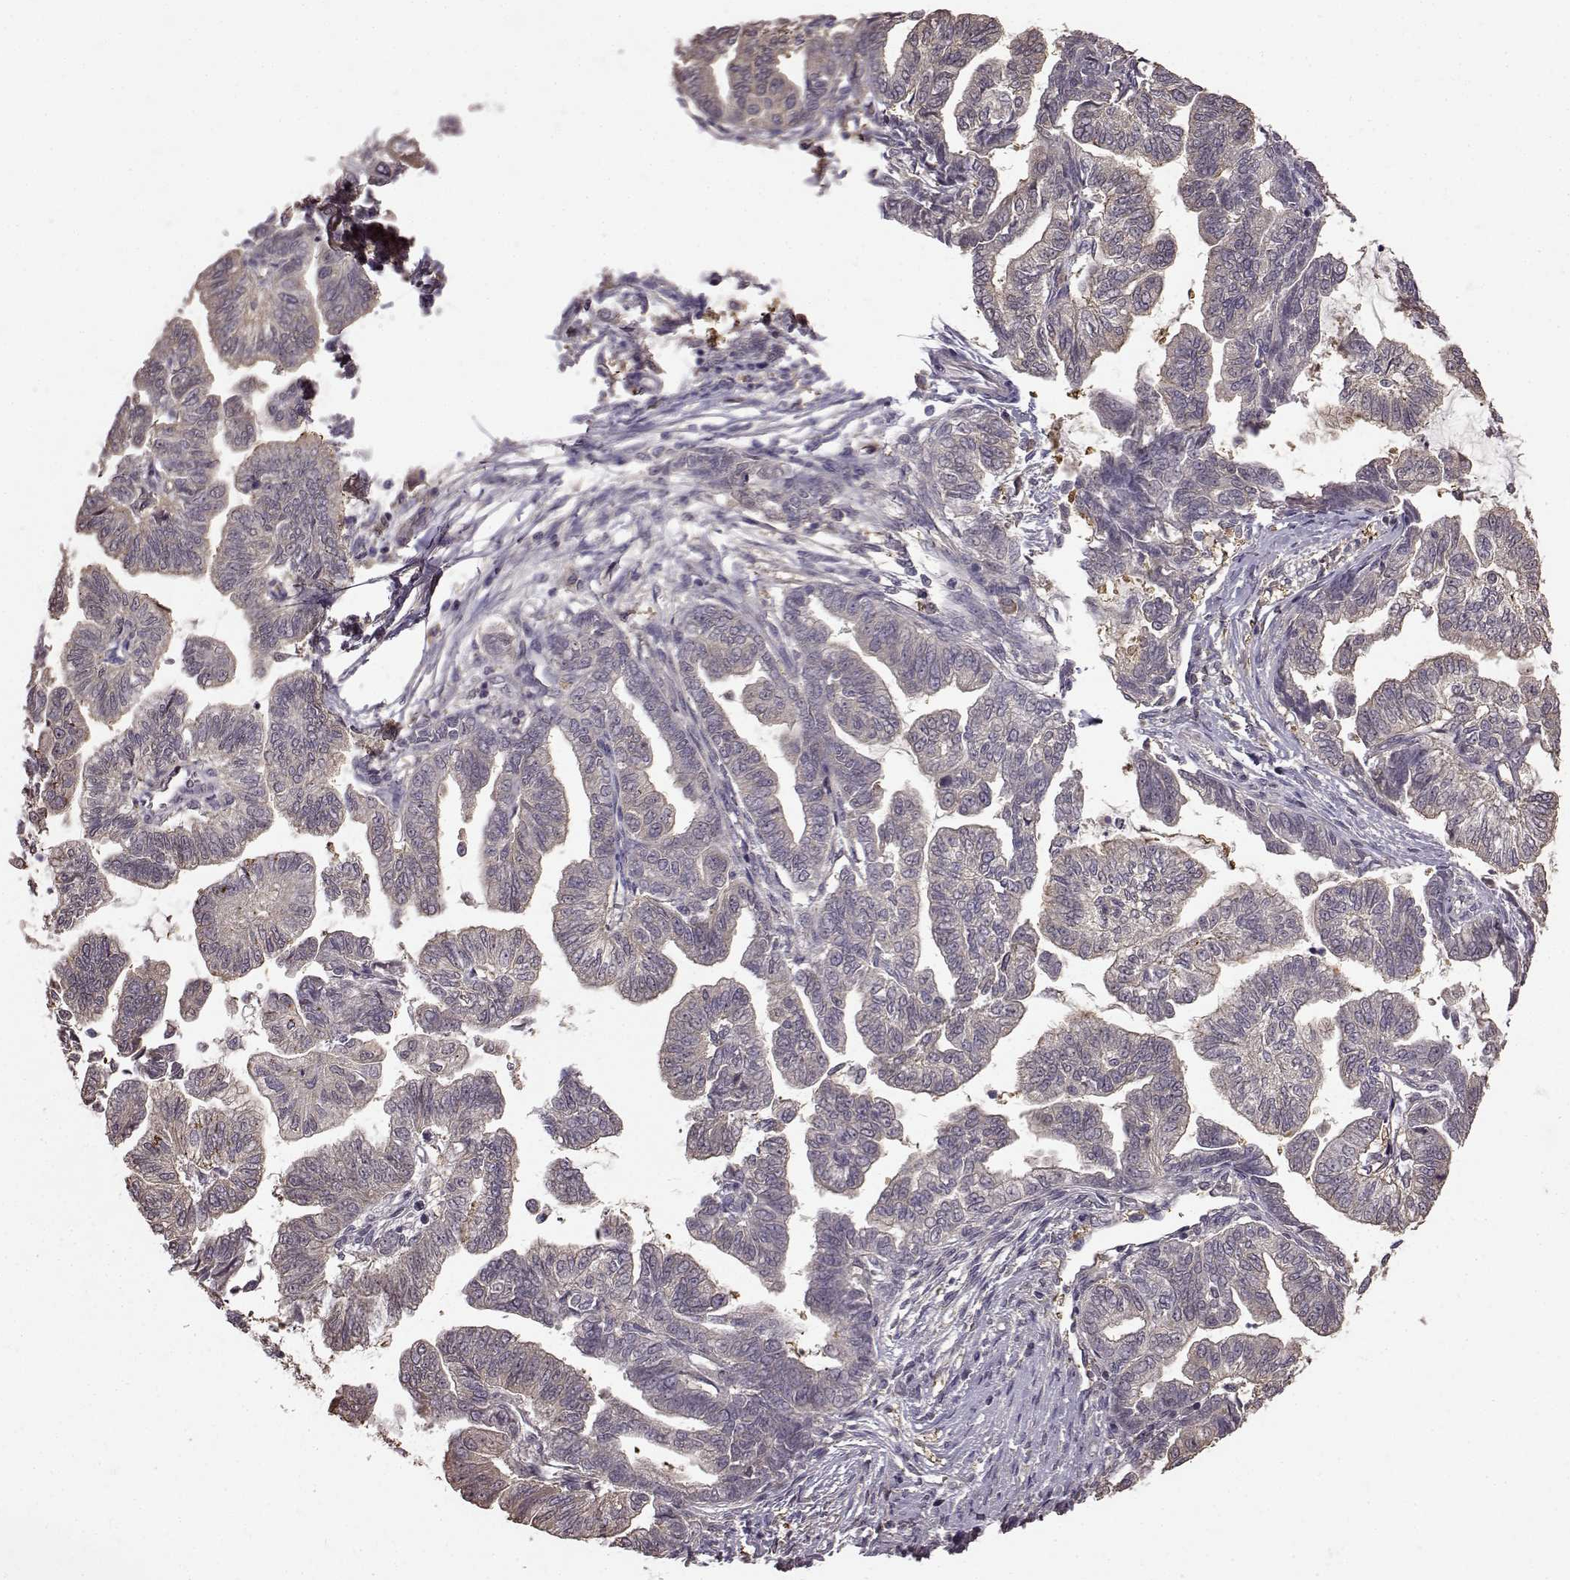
{"staining": {"intensity": "weak", "quantity": "25%-75%", "location": "cytoplasmic/membranous"}, "tissue": "stomach cancer", "cell_type": "Tumor cells", "image_type": "cancer", "snomed": [{"axis": "morphology", "description": "Adenocarcinoma, NOS"}, {"axis": "topography", "description": "Stomach"}], "caption": "Protein staining by IHC reveals weak cytoplasmic/membranous staining in approximately 25%-75% of tumor cells in stomach cancer (adenocarcinoma). (DAB (3,3'-diaminobenzidine) = brown stain, brightfield microscopy at high magnification).", "gene": "NME1-NME2", "patient": {"sex": "male", "age": 83}}